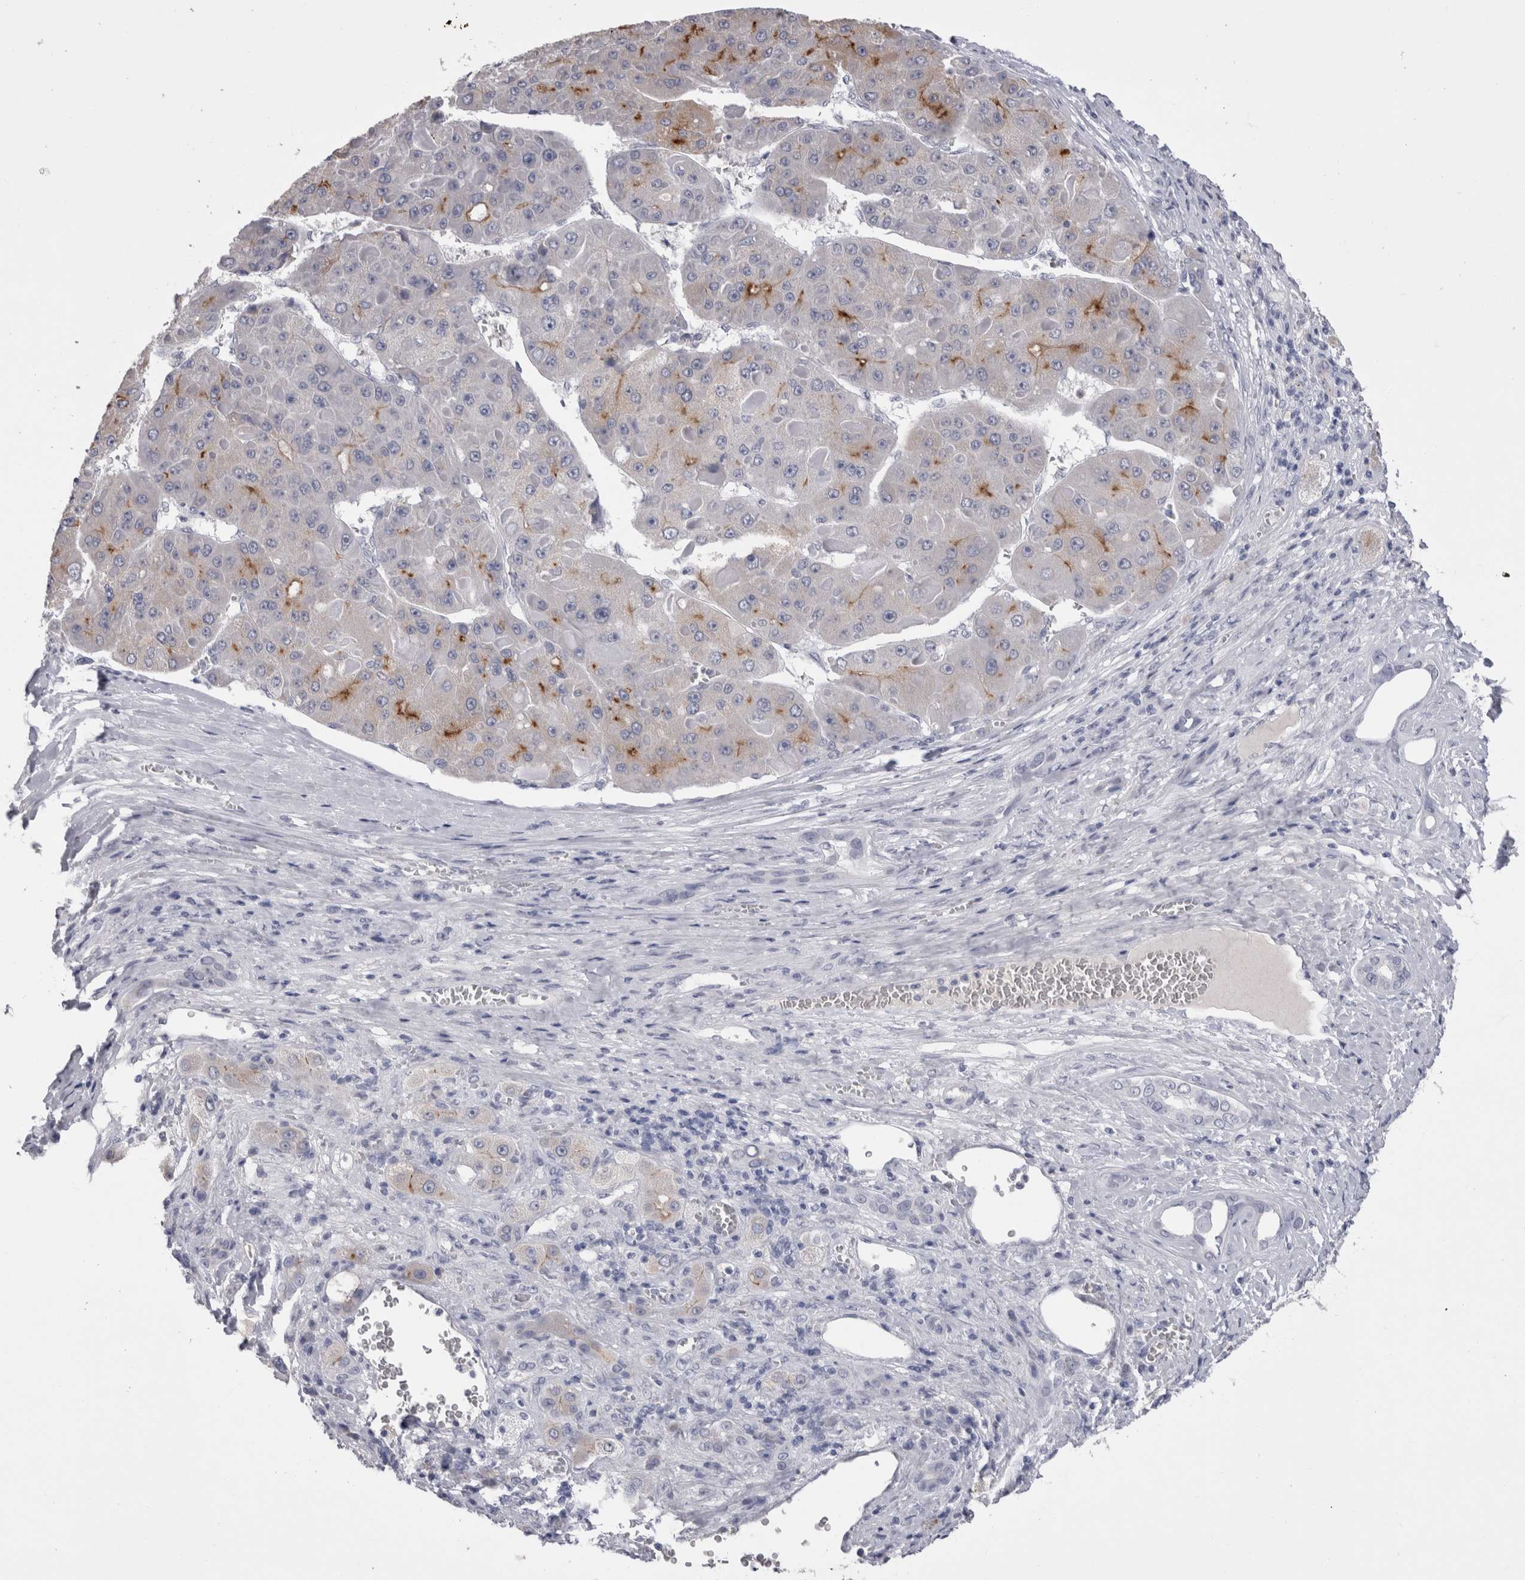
{"staining": {"intensity": "moderate", "quantity": "<25%", "location": "cytoplasmic/membranous"}, "tissue": "liver cancer", "cell_type": "Tumor cells", "image_type": "cancer", "snomed": [{"axis": "morphology", "description": "Carcinoma, Hepatocellular, NOS"}, {"axis": "topography", "description": "Liver"}], "caption": "DAB (3,3'-diaminobenzidine) immunohistochemical staining of human liver cancer shows moderate cytoplasmic/membranous protein positivity in approximately <25% of tumor cells. The protein is stained brown, and the nuclei are stained in blue (DAB (3,3'-diaminobenzidine) IHC with brightfield microscopy, high magnification).", "gene": "CDHR5", "patient": {"sex": "female", "age": 73}}